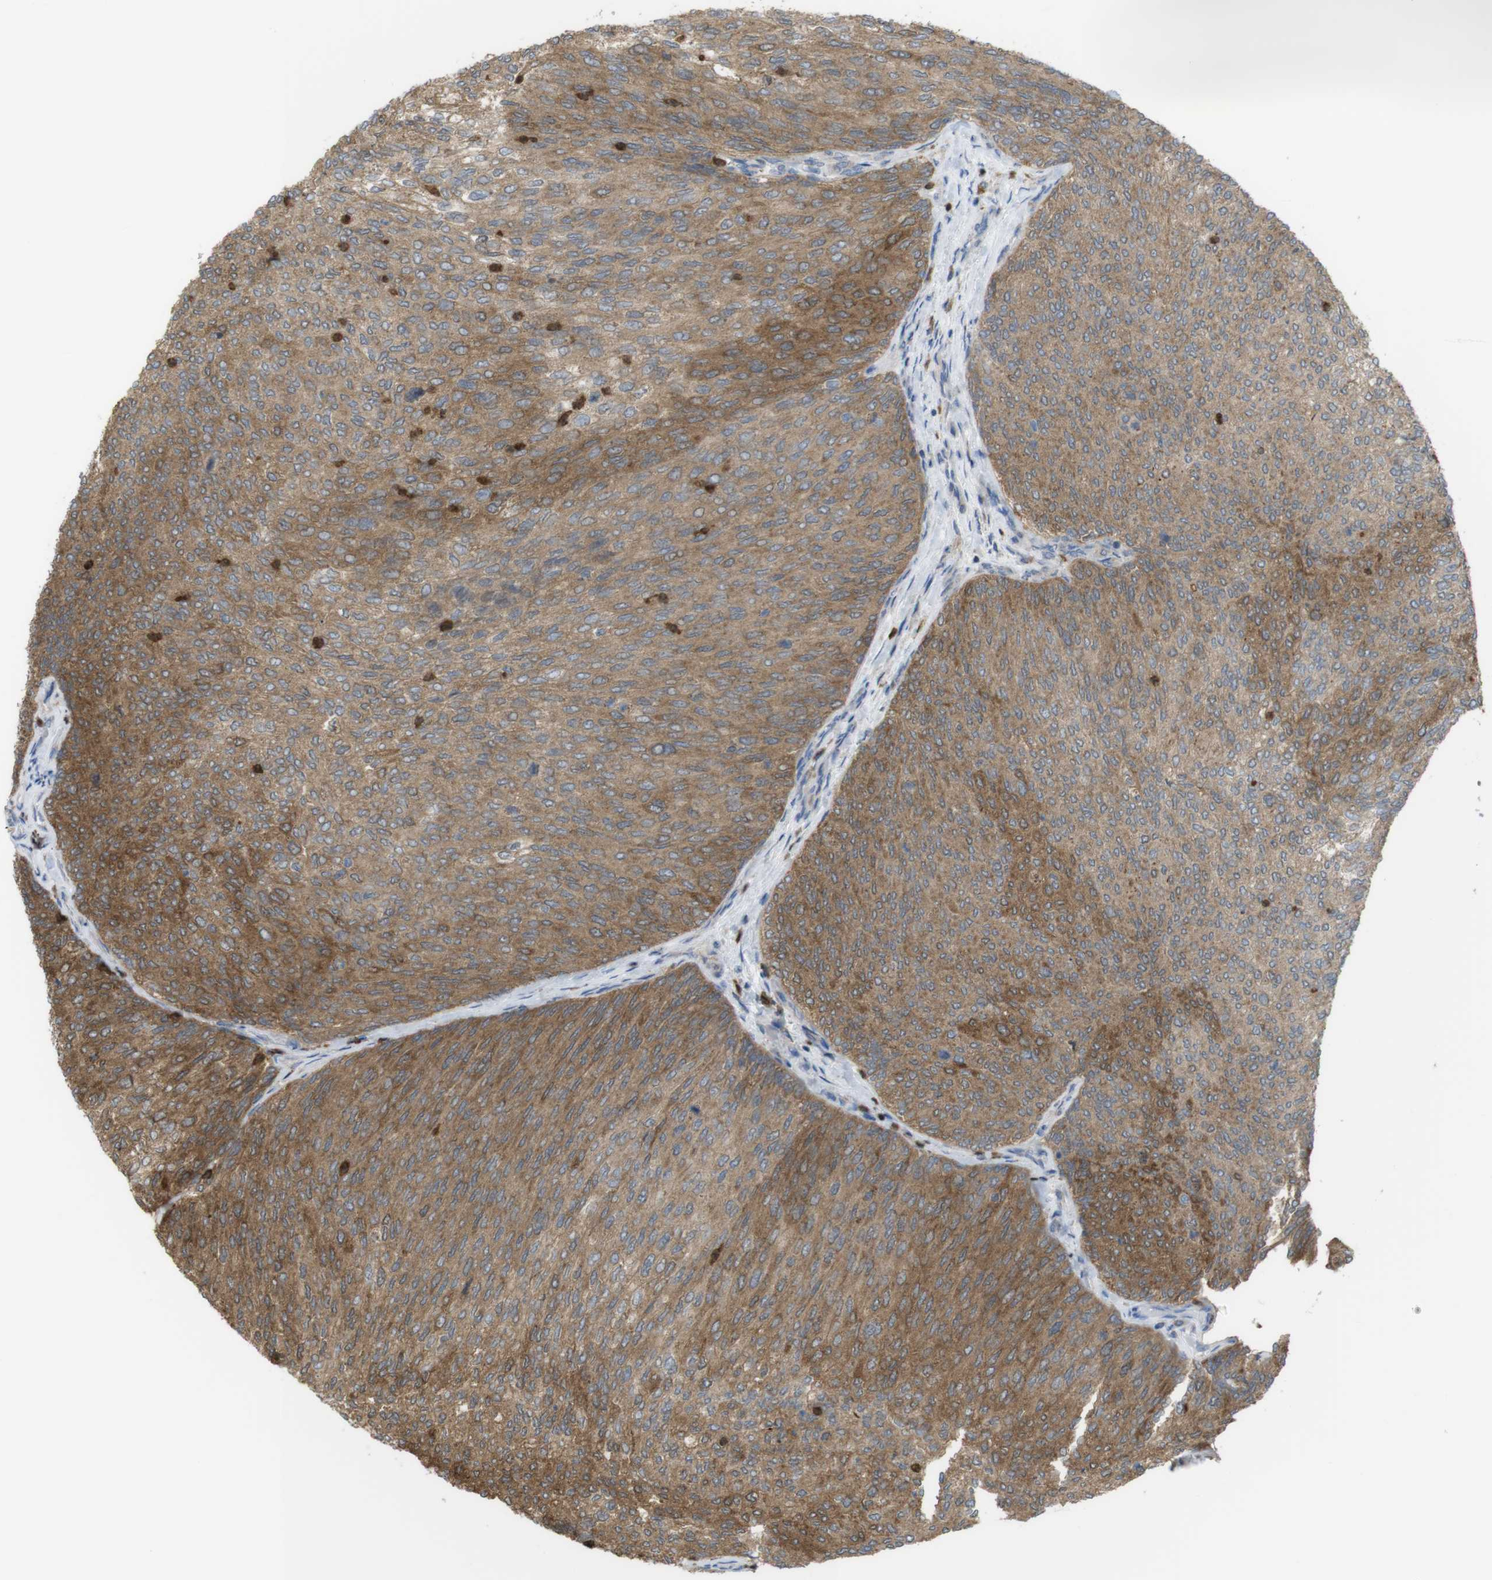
{"staining": {"intensity": "moderate", "quantity": ">75%", "location": "cytoplasmic/membranous"}, "tissue": "urothelial cancer", "cell_type": "Tumor cells", "image_type": "cancer", "snomed": [{"axis": "morphology", "description": "Urothelial carcinoma, Low grade"}, {"axis": "topography", "description": "Urinary bladder"}], "caption": "Immunohistochemical staining of urothelial cancer exhibits moderate cytoplasmic/membranous protein expression in approximately >75% of tumor cells.", "gene": "PRKCD", "patient": {"sex": "female", "age": 79}}